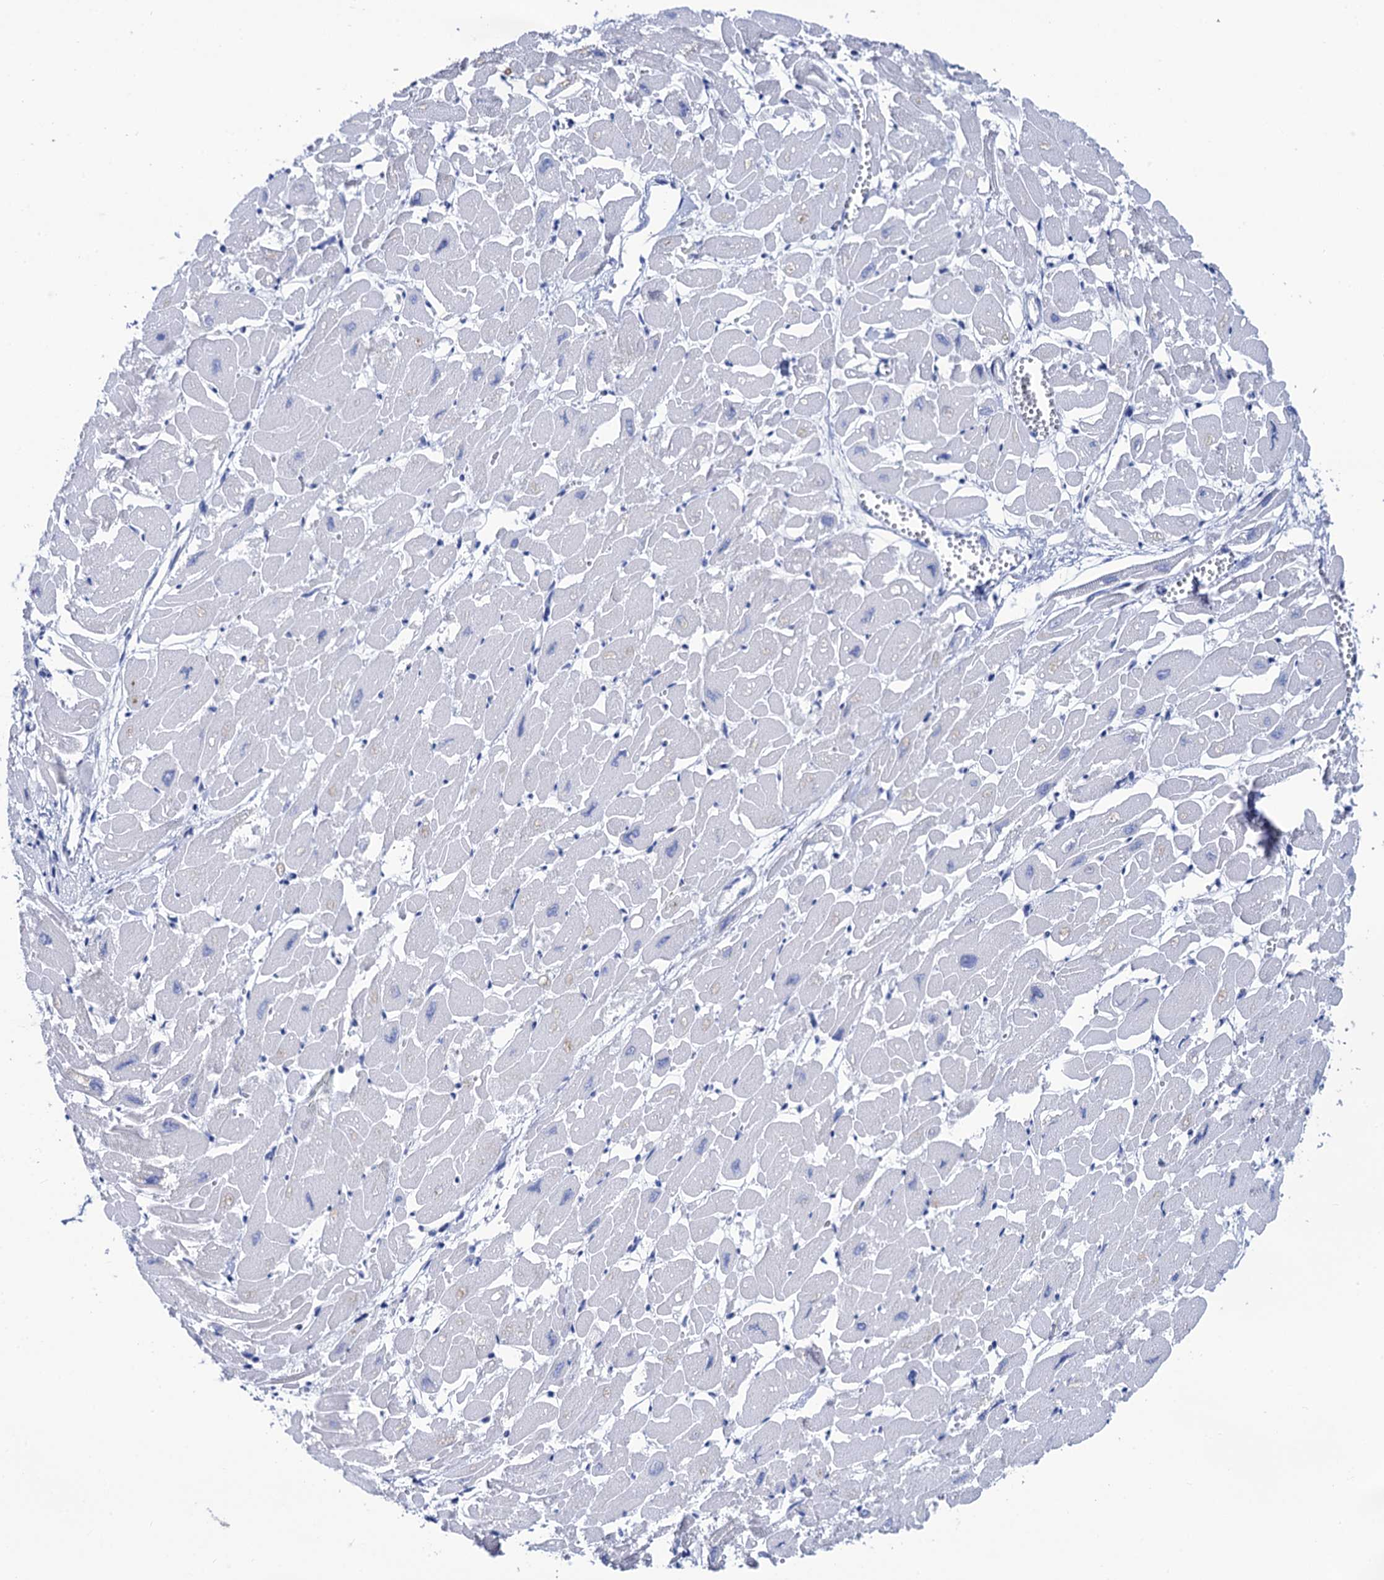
{"staining": {"intensity": "negative", "quantity": "none", "location": "none"}, "tissue": "heart muscle", "cell_type": "Cardiomyocytes", "image_type": "normal", "snomed": [{"axis": "morphology", "description": "Normal tissue, NOS"}, {"axis": "topography", "description": "Heart"}], "caption": "Cardiomyocytes are negative for brown protein staining in benign heart muscle. (Brightfield microscopy of DAB immunohistochemistry (IHC) at high magnification).", "gene": "RAB3IP", "patient": {"sex": "male", "age": 54}}